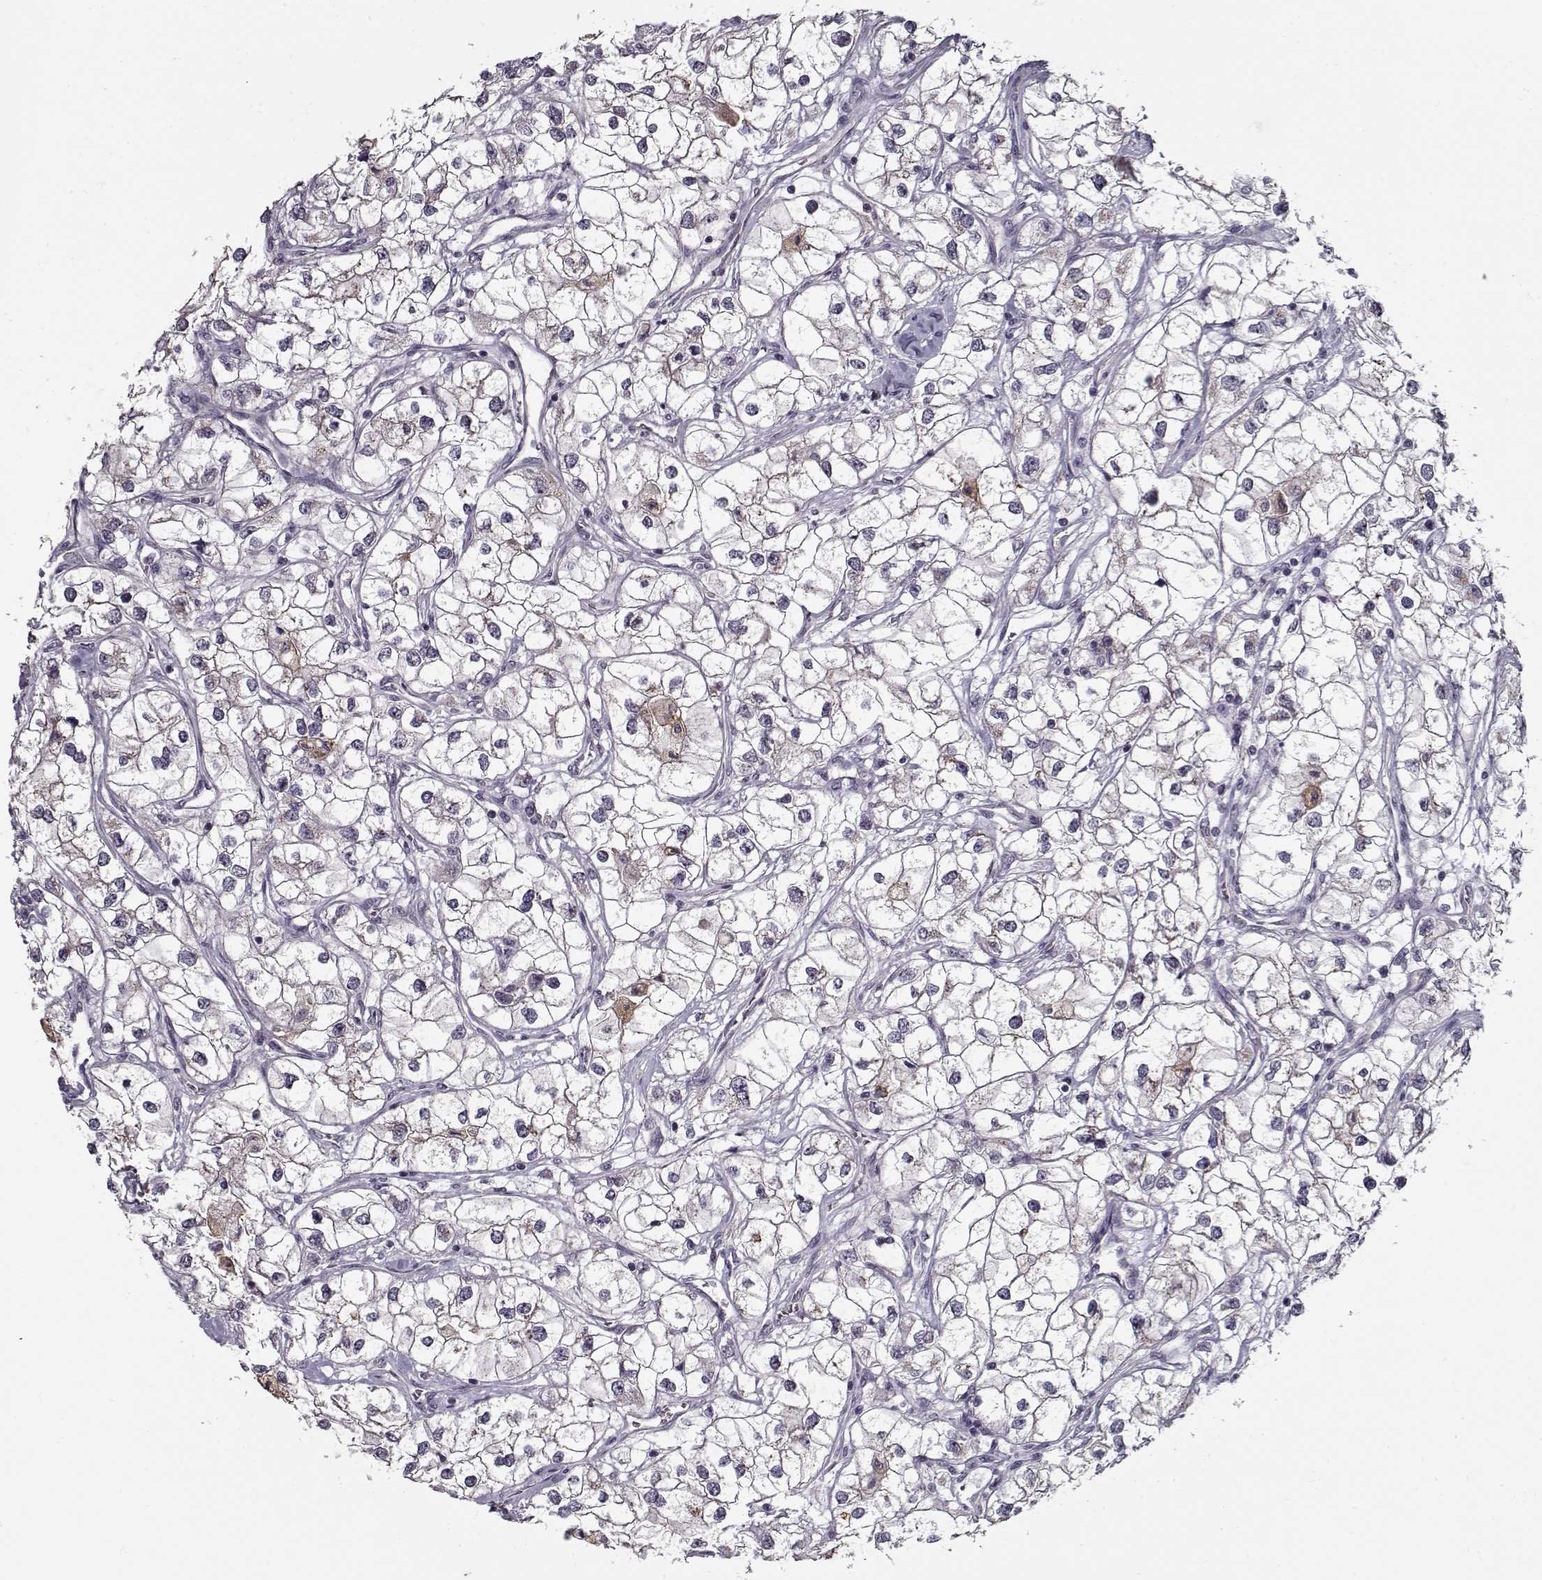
{"staining": {"intensity": "weak", "quantity": "<25%", "location": "cytoplasmic/membranous"}, "tissue": "renal cancer", "cell_type": "Tumor cells", "image_type": "cancer", "snomed": [{"axis": "morphology", "description": "Adenocarcinoma, NOS"}, {"axis": "topography", "description": "Kidney"}], "caption": "Immunohistochemistry photomicrograph of human renal adenocarcinoma stained for a protein (brown), which reveals no expression in tumor cells.", "gene": "SEC16B", "patient": {"sex": "male", "age": 59}}